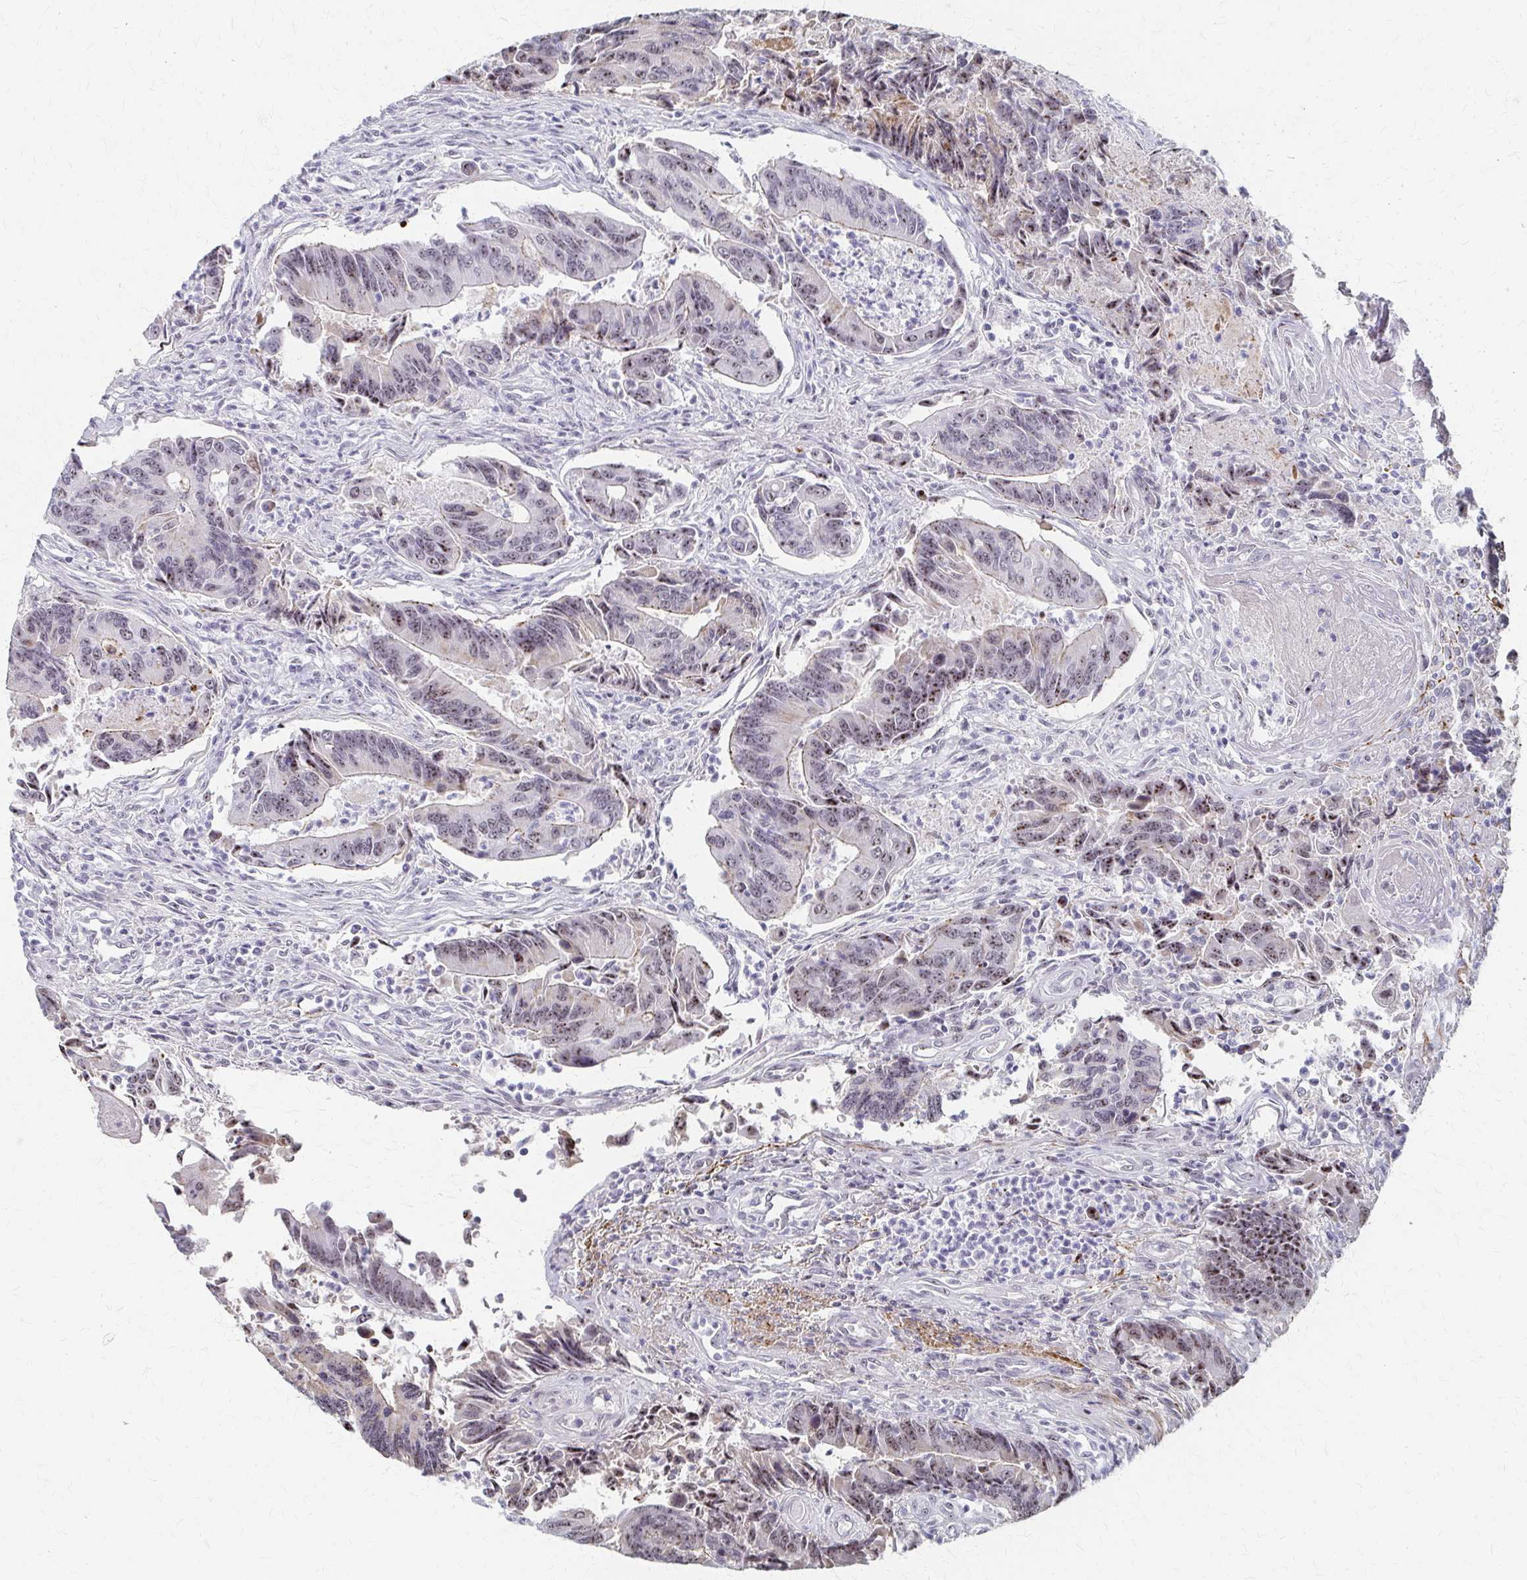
{"staining": {"intensity": "moderate", "quantity": "25%-75%", "location": "nuclear"}, "tissue": "colorectal cancer", "cell_type": "Tumor cells", "image_type": "cancer", "snomed": [{"axis": "morphology", "description": "Adenocarcinoma, NOS"}, {"axis": "topography", "description": "Colon"}], "caption": "Tumor cells exhibit moderate nuclear staining in about 25%-75% of cells in colorectal cancer.", "gene": "PES1", "patient": {"sex": "female", "age": 67}}